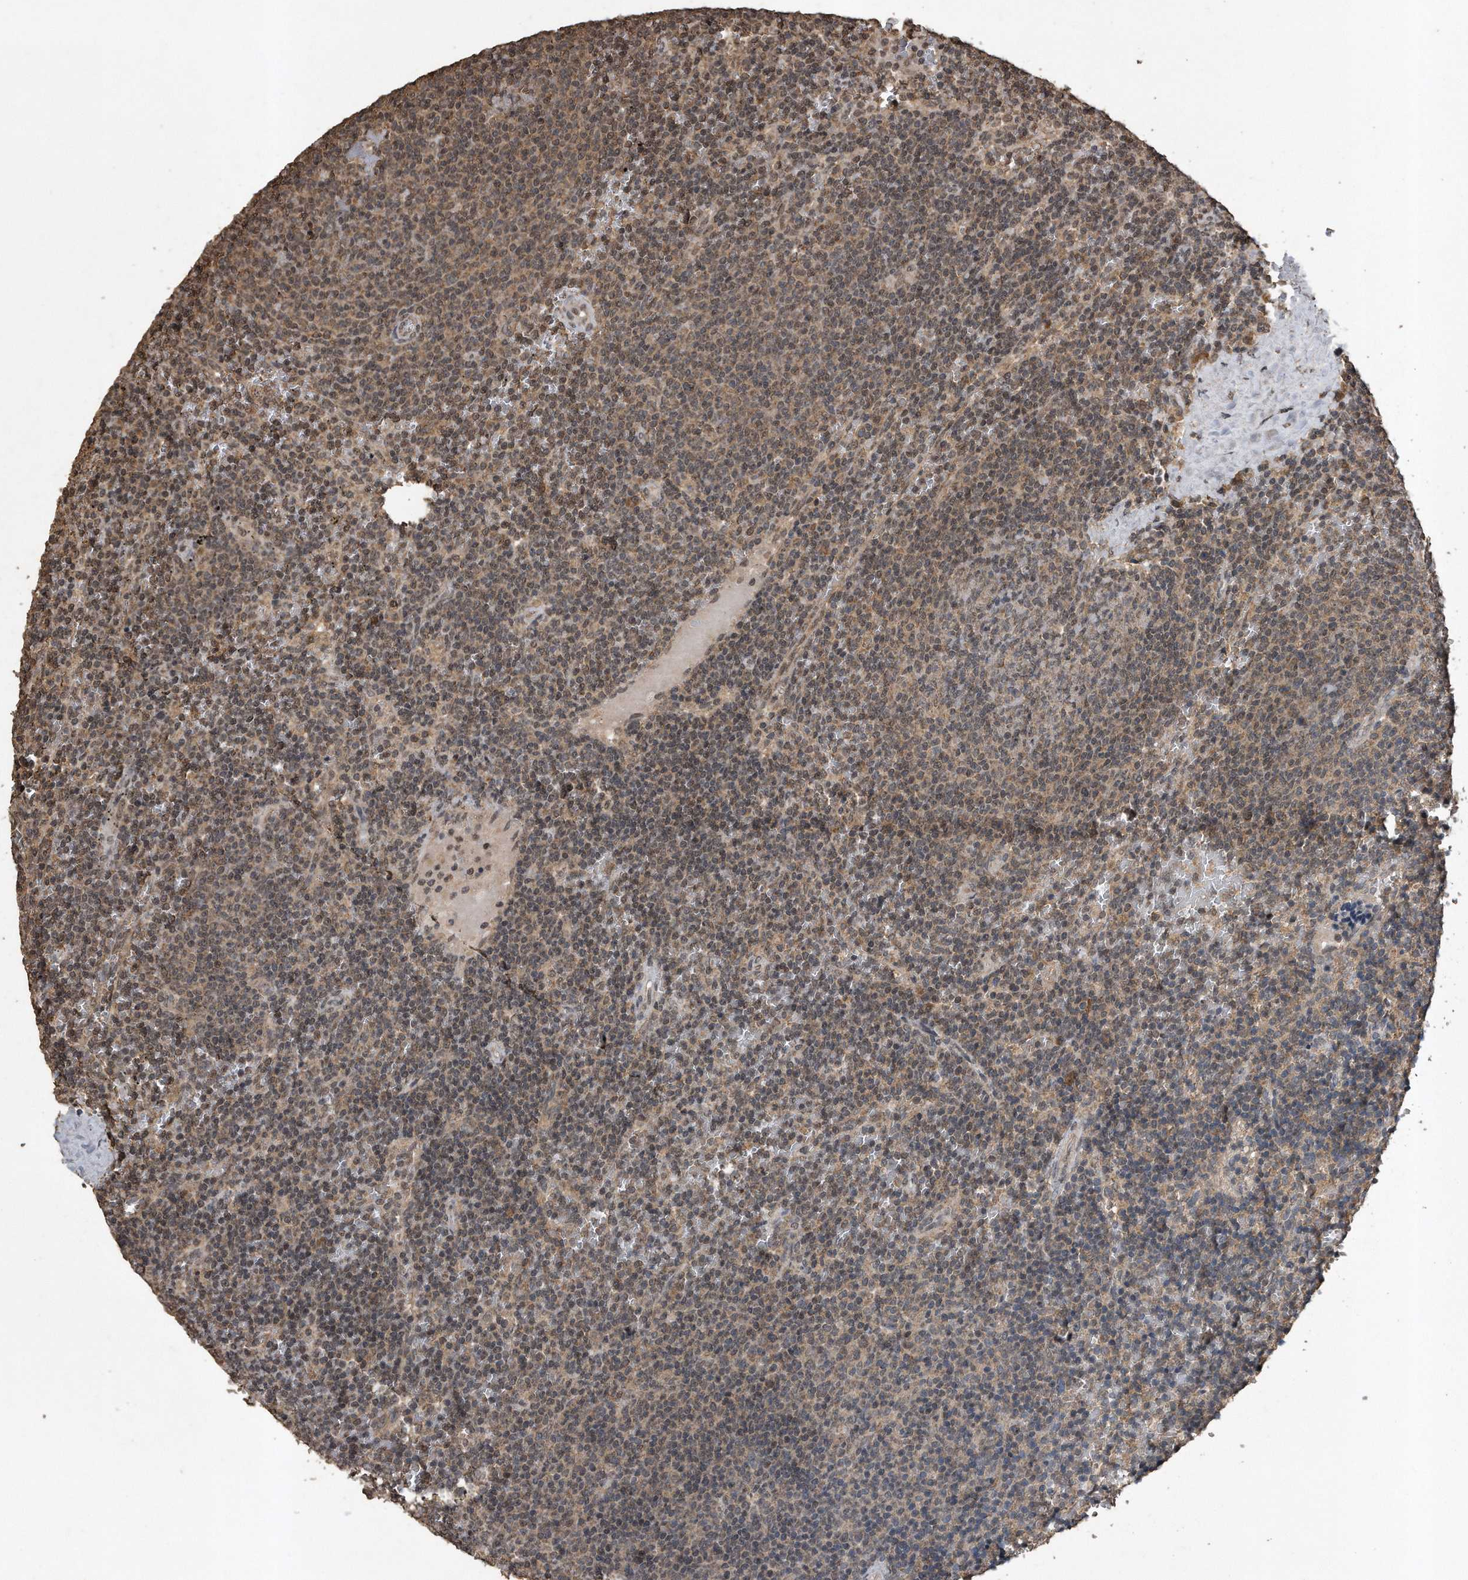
{"staining": {"intensity": "weak", "quantity": "25%-75%", "location": "cytoplasmic/membranous"}, "tissue": "lymphoma", "cell_type": "Tumor cells", "image_type": "cancer", "snomed": [{"axis": "morphology", "description": "Malignant lymphoma, non-Hodgkin's type, Low grade"}, {"axis": "topography", "description": "Spleen"}], "caption": "This photomicrograph reveals immunohistochemistry staining of lymphoma, with low weak cytoplasmic/membranous expression in about 25%-75% of tumor cells.", "gene": "CRYZL1", "patient": {"sex": "female", "age": 50}}